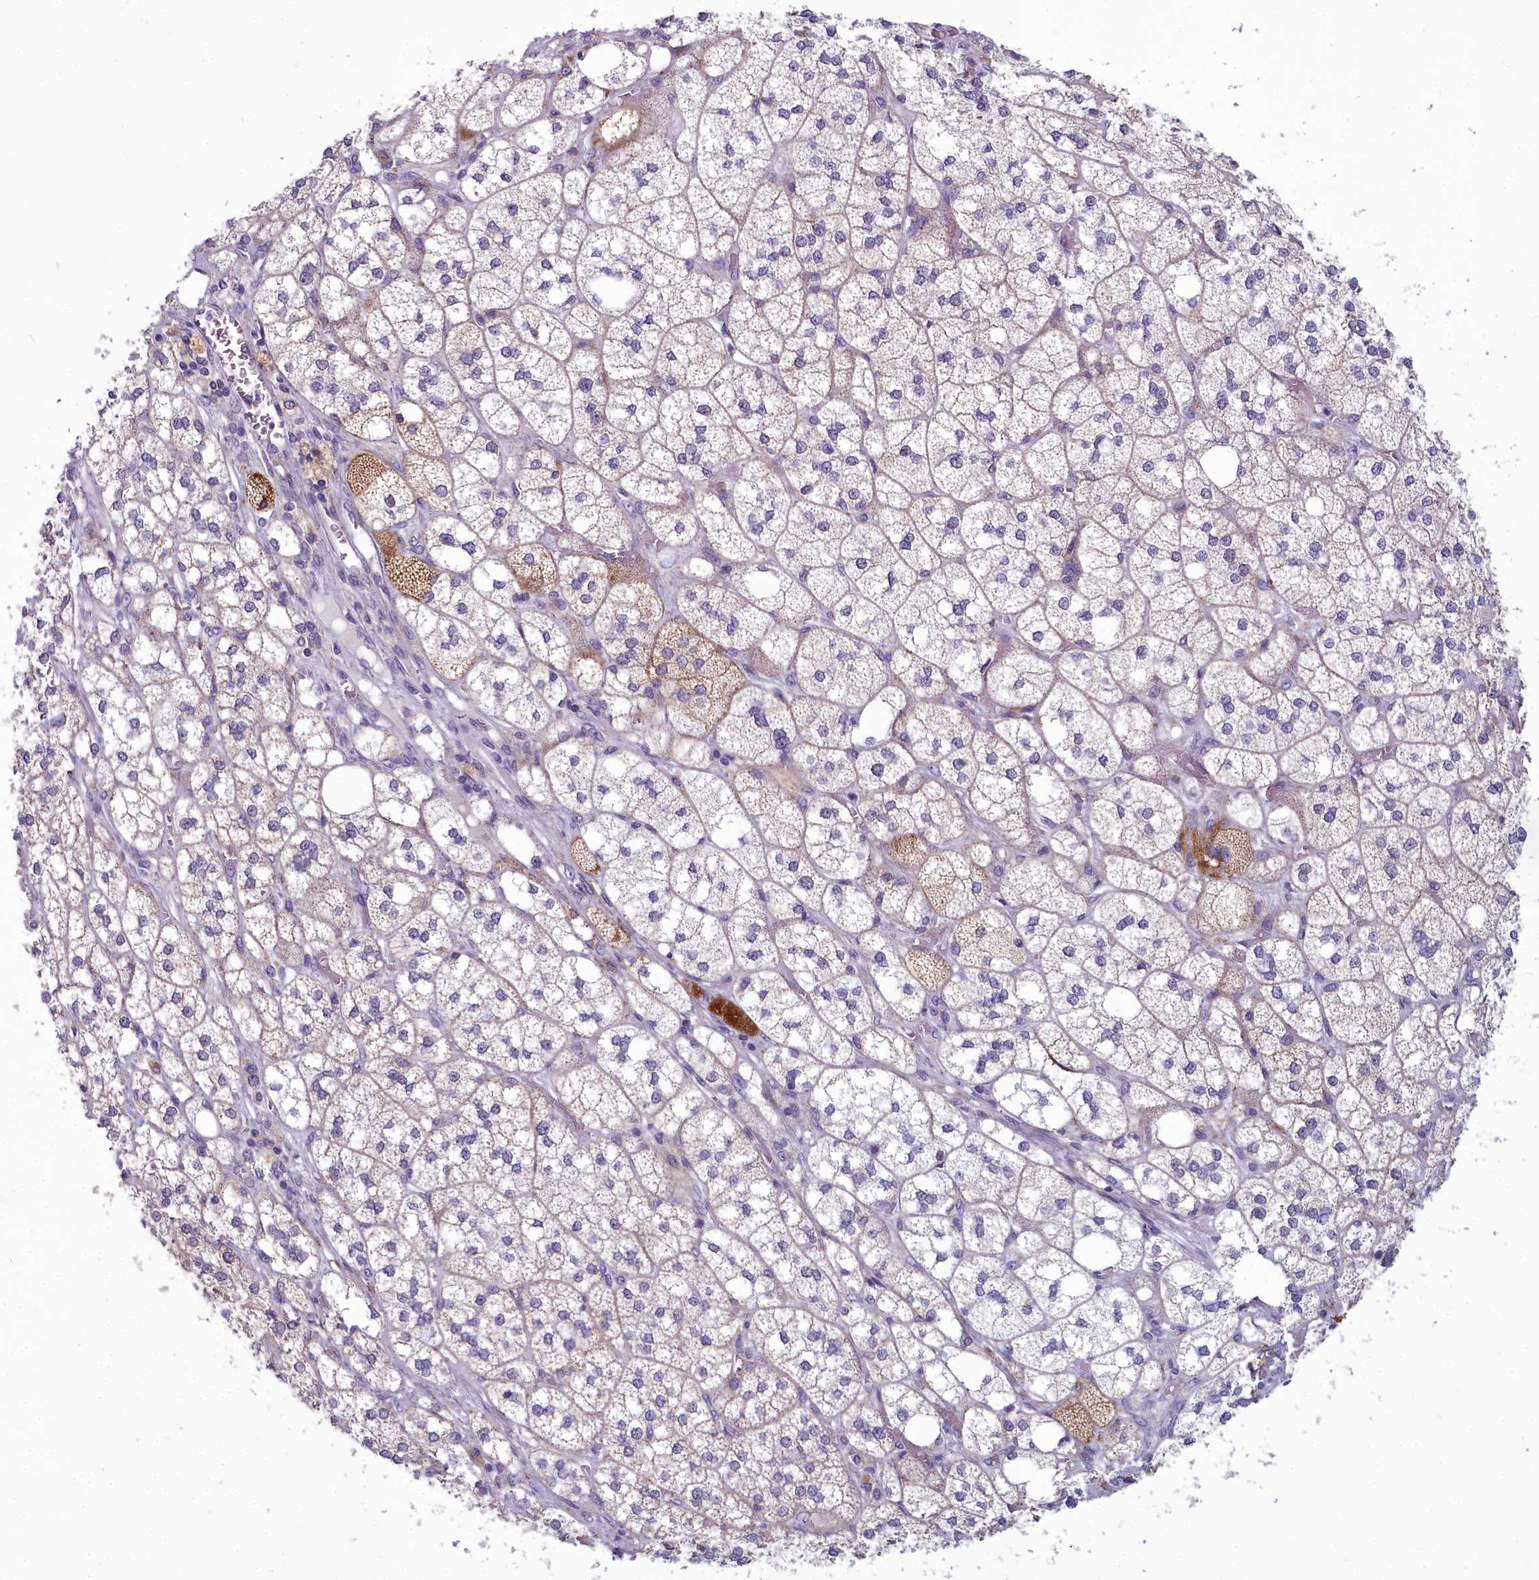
{"staining": {"intensity": "moderate", "quantity": "25%-75%", "location": "cytoplasmic/membranous"}, "tissue": "adrenal gland", "cell_type": "Glandular cells", "image_type": "normal", "snomed": [{"axis": "morphology", "description": "Normal tissue, NOS"}, {"axis": "topography", "description": "Adrenal gland"}], "caption": "Protein expression analysis of unremarkable human adrenal gland reveals moderate cytoplasmic/membranous staining in approximately 25%-75% of glandular cells. Ihc stains the protein of interest in brown and the nuclei are stained blue.", "gene": "INSYN2A", "patient": {"sex": "male", "age": 61}}